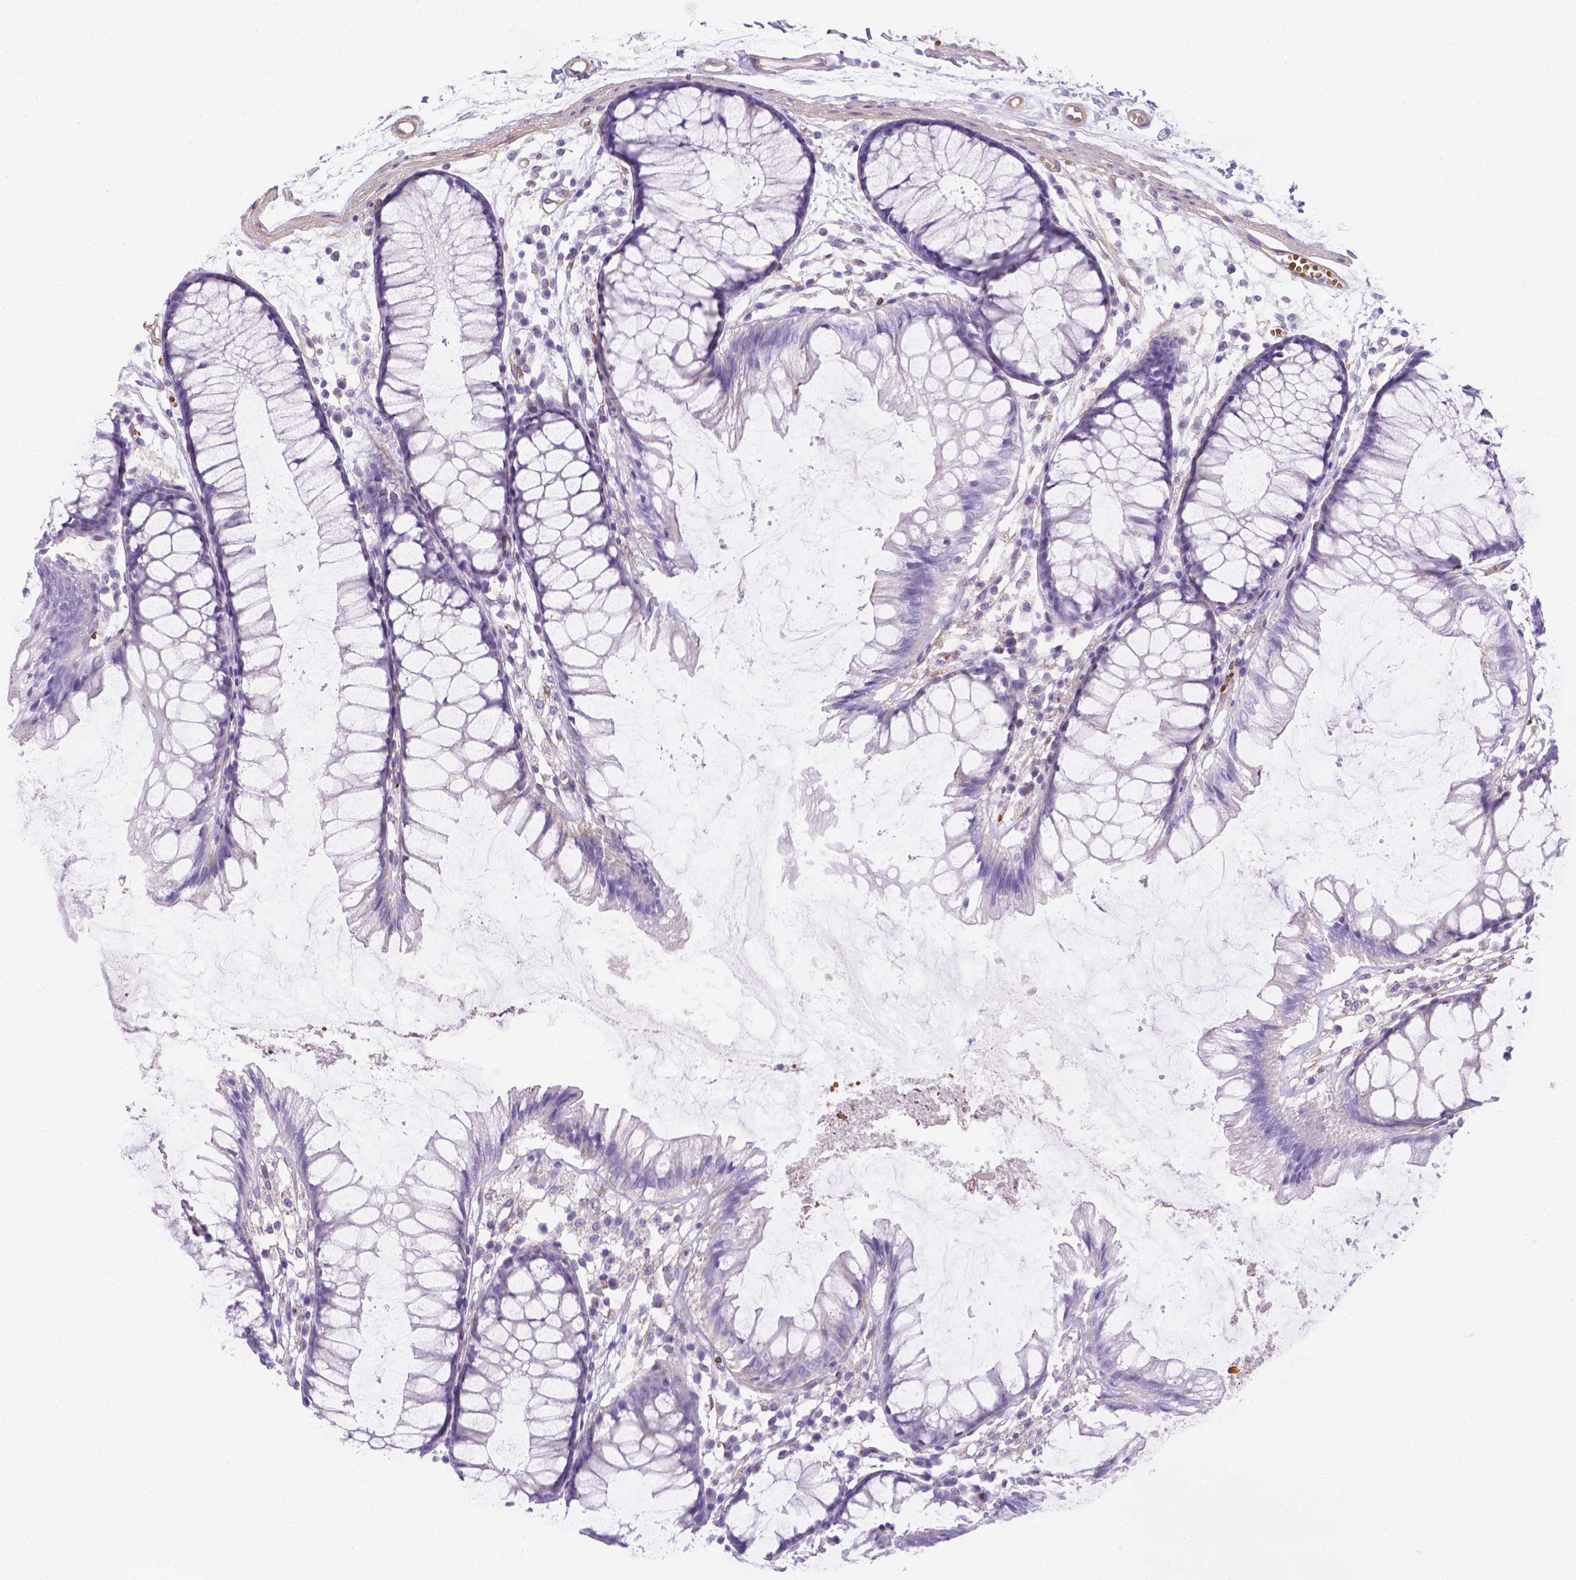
{"staining": {"intensity": "weak", "quantity": ">75%", "location": "cytoplasmic/membranous"}, "tissue": "colon", "cell_type": "Endothelial cells", "image_type": "normal", "snomed": [{"axis": "morphology", "description": "Normal tissue, NOS"}, {"axis": "morphology", "description": "Adenocarcinoma, NOS"}, {"axis": "topography", "description": "Colon"}], "caption": "The photomicrograph exhibits a brown stain indicating the presence of a protein in the cytoplasmic/membranous of endothelial cells in colon. The protein is shown in brown color, while the nuclei are stained blue.", "gene": "SLC40A1", "patient": {"sex": "male", "age": 65}}